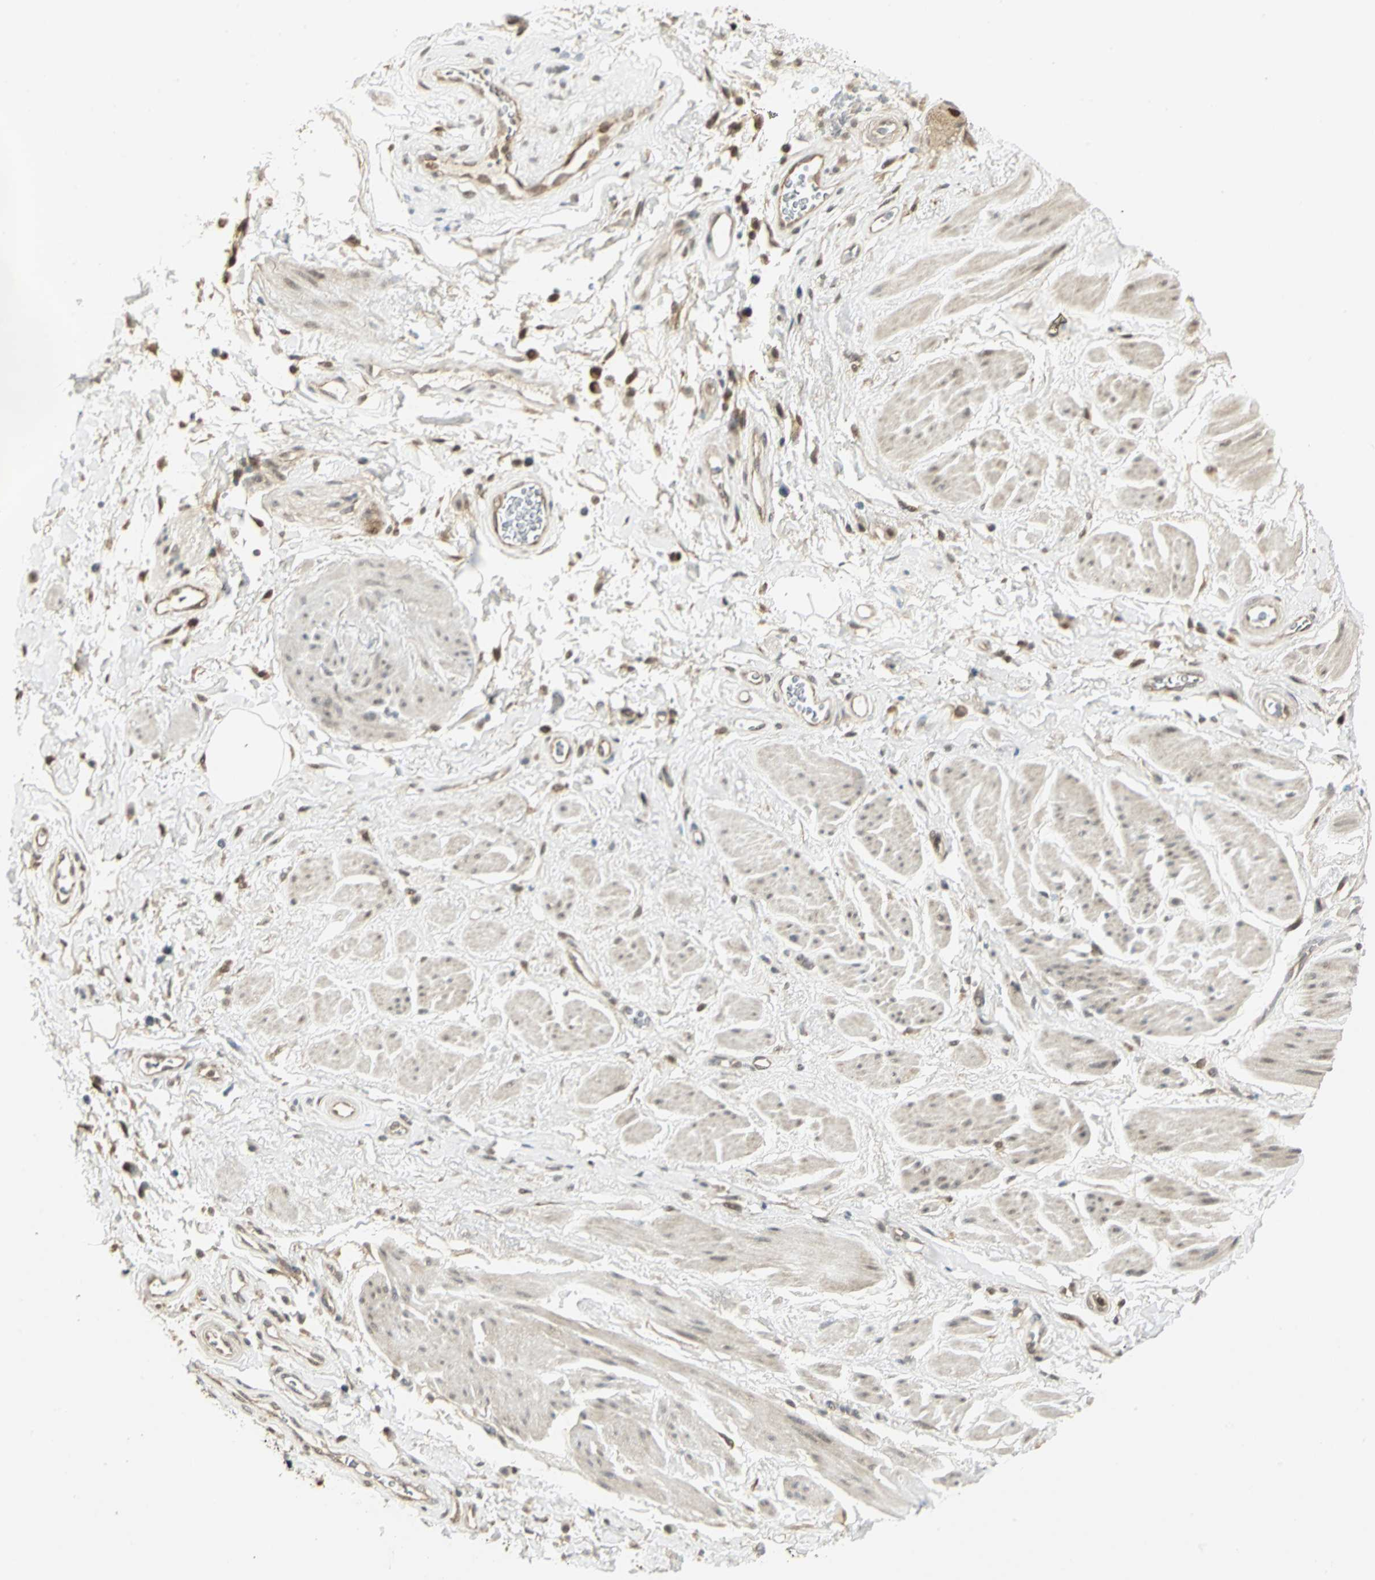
{"staining": {"intensity": "moderate", "quantity": ">75%", "location": "nuclear"}, "tissue": "adipose tissue", "cell_type": "Adipocytes", "image_type": "normal", "snomed": [{"axis": "morphology", "description": "Normal tissue, NOS"}, {"axis": "topography", "description": "Soft tissue"}, {"axis": "topography", "description": "Peripheral nerve tissue"}], "caption": "Protein staining of normal adipose tissue exhibits moderate nuclear positivity in approximately >75% of adipocytes.", "gene": "PSMC4", "patient": {"sex": "female", "age": 71}}